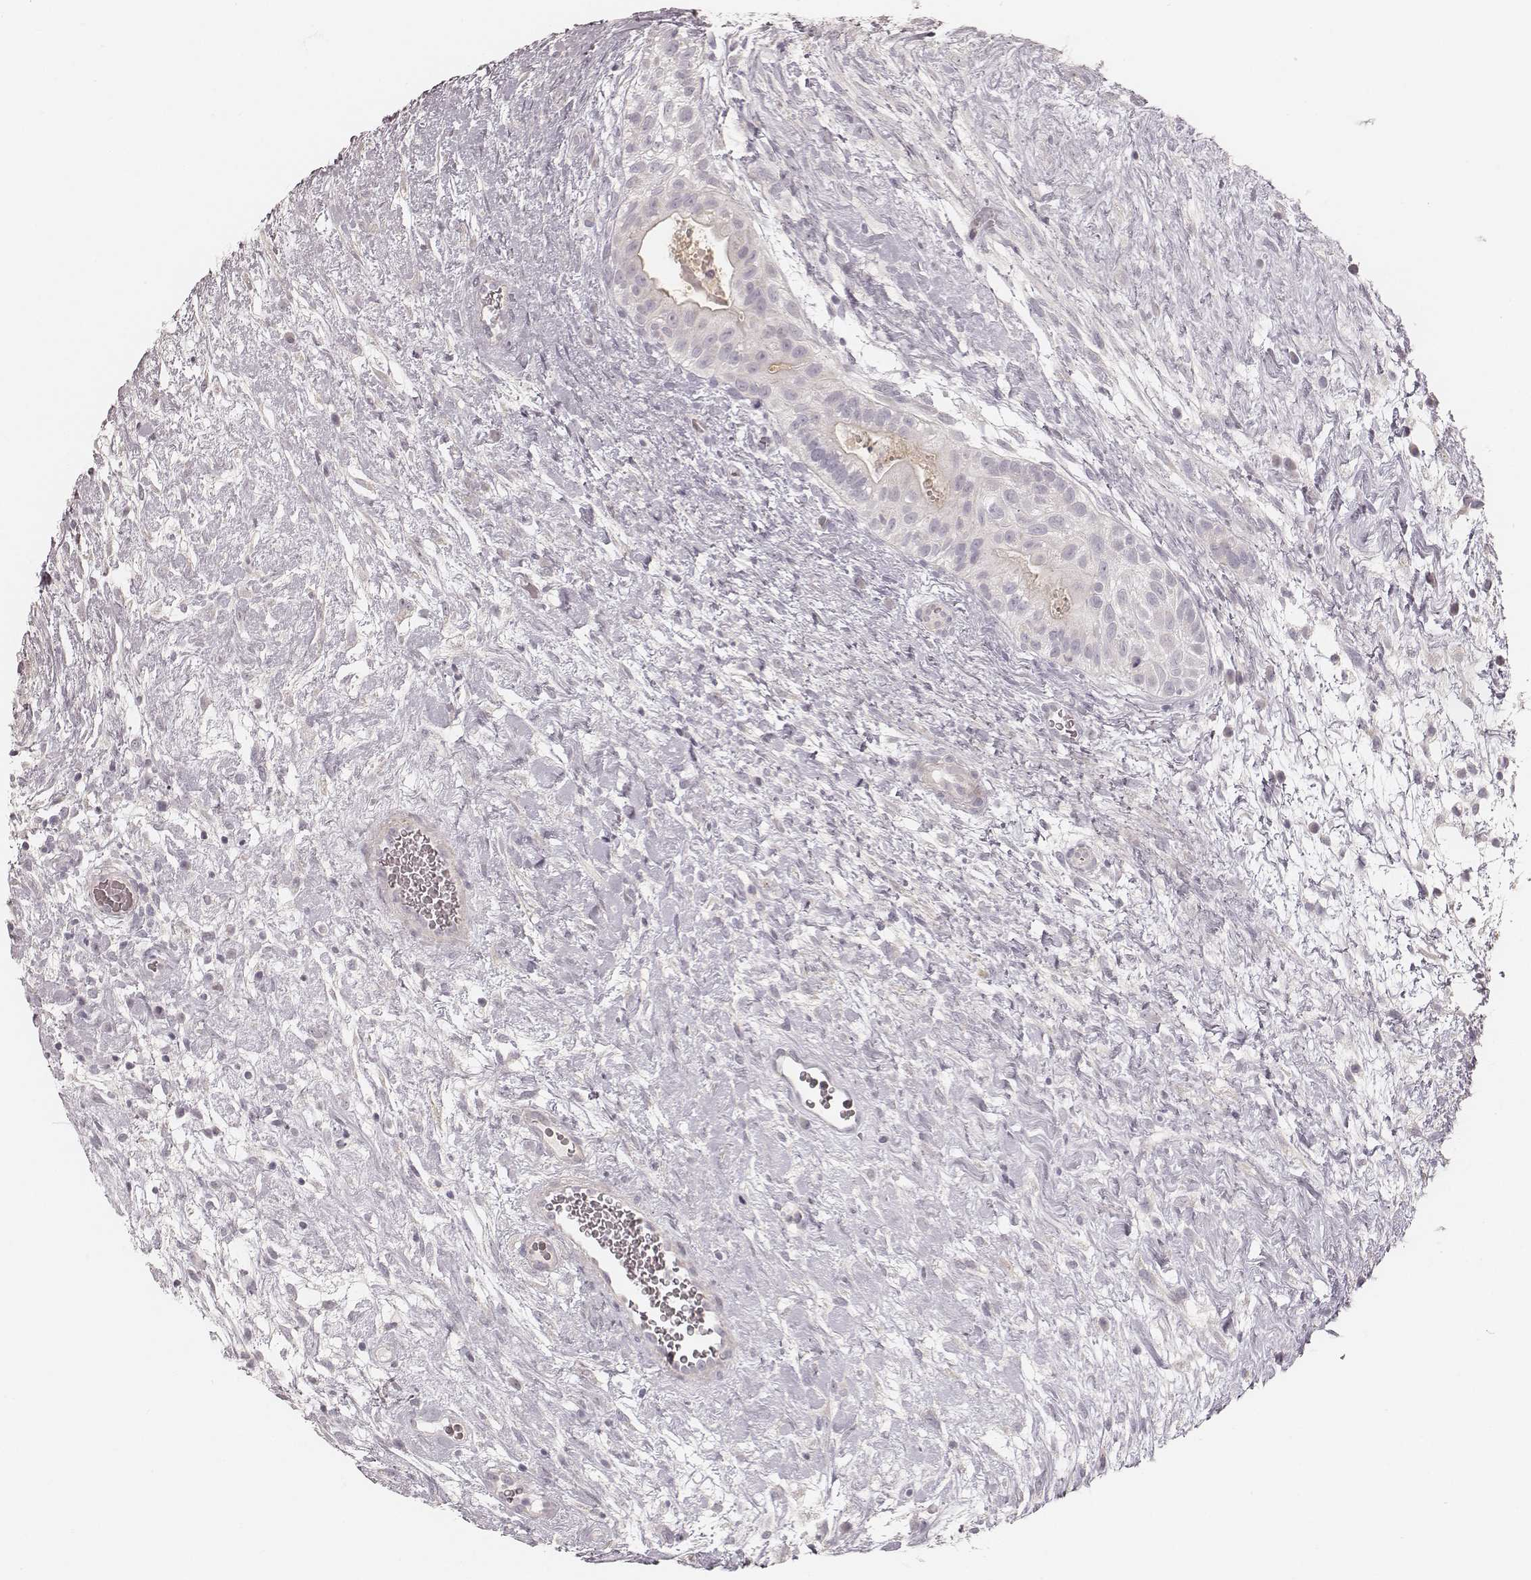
{"staining": {"intensity": "negative", "quantity": "none", "location": "none"}, "tissue": "testis cancer", "cell_type": "Tumor cells", "image_type": "cancer", "snomed": [{"axis": "morphology", "description": "Normal tissue, NOS"}, {"axis": "morphology", "description": "Carcinoma, Embryonal, NOS"}, {"axis": "topography", "description": "Testis"}], "caption": "Micrograph shows no protein positivity in tumor cells of embryonal carcinoma (testis) tissue.", "gene": "SPATA24", "patient": {"sex": "male", "age": 32}}